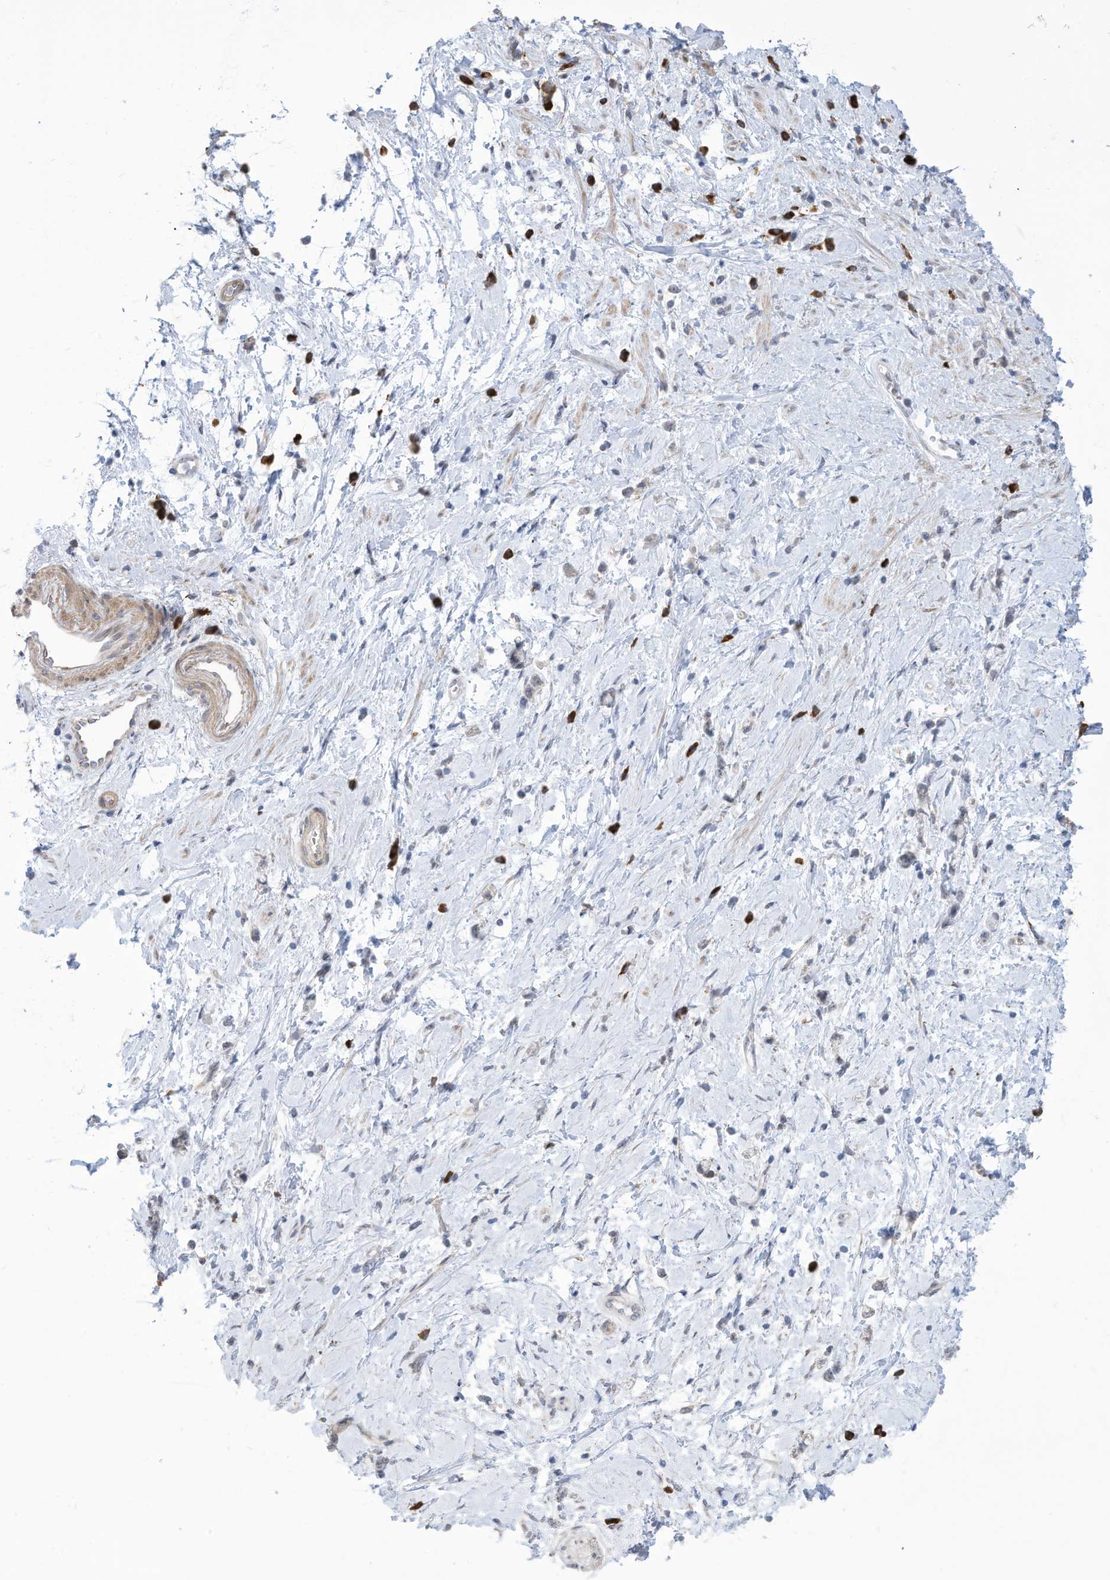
{"staining": {"intensity": "negative", "quantity": "none", "location": "none"}, "tissue": "stomach cancer", "cell_type": "Tumor cells", "image_type": "cancer", "snomed": [{"axis": "morphology", "description": "Adenocarcinoma, NOS"}, {"axis": "topography", "description": "Stomach"}], "caption": "DAB (3,3'-diaminobenzidine) immunohistochemical staining of human adenocarcinoma (stomach) displays no significant expression in tumor cells.", "gene": "ZNF292", "patient": {"sex": "female", "age": 60}}